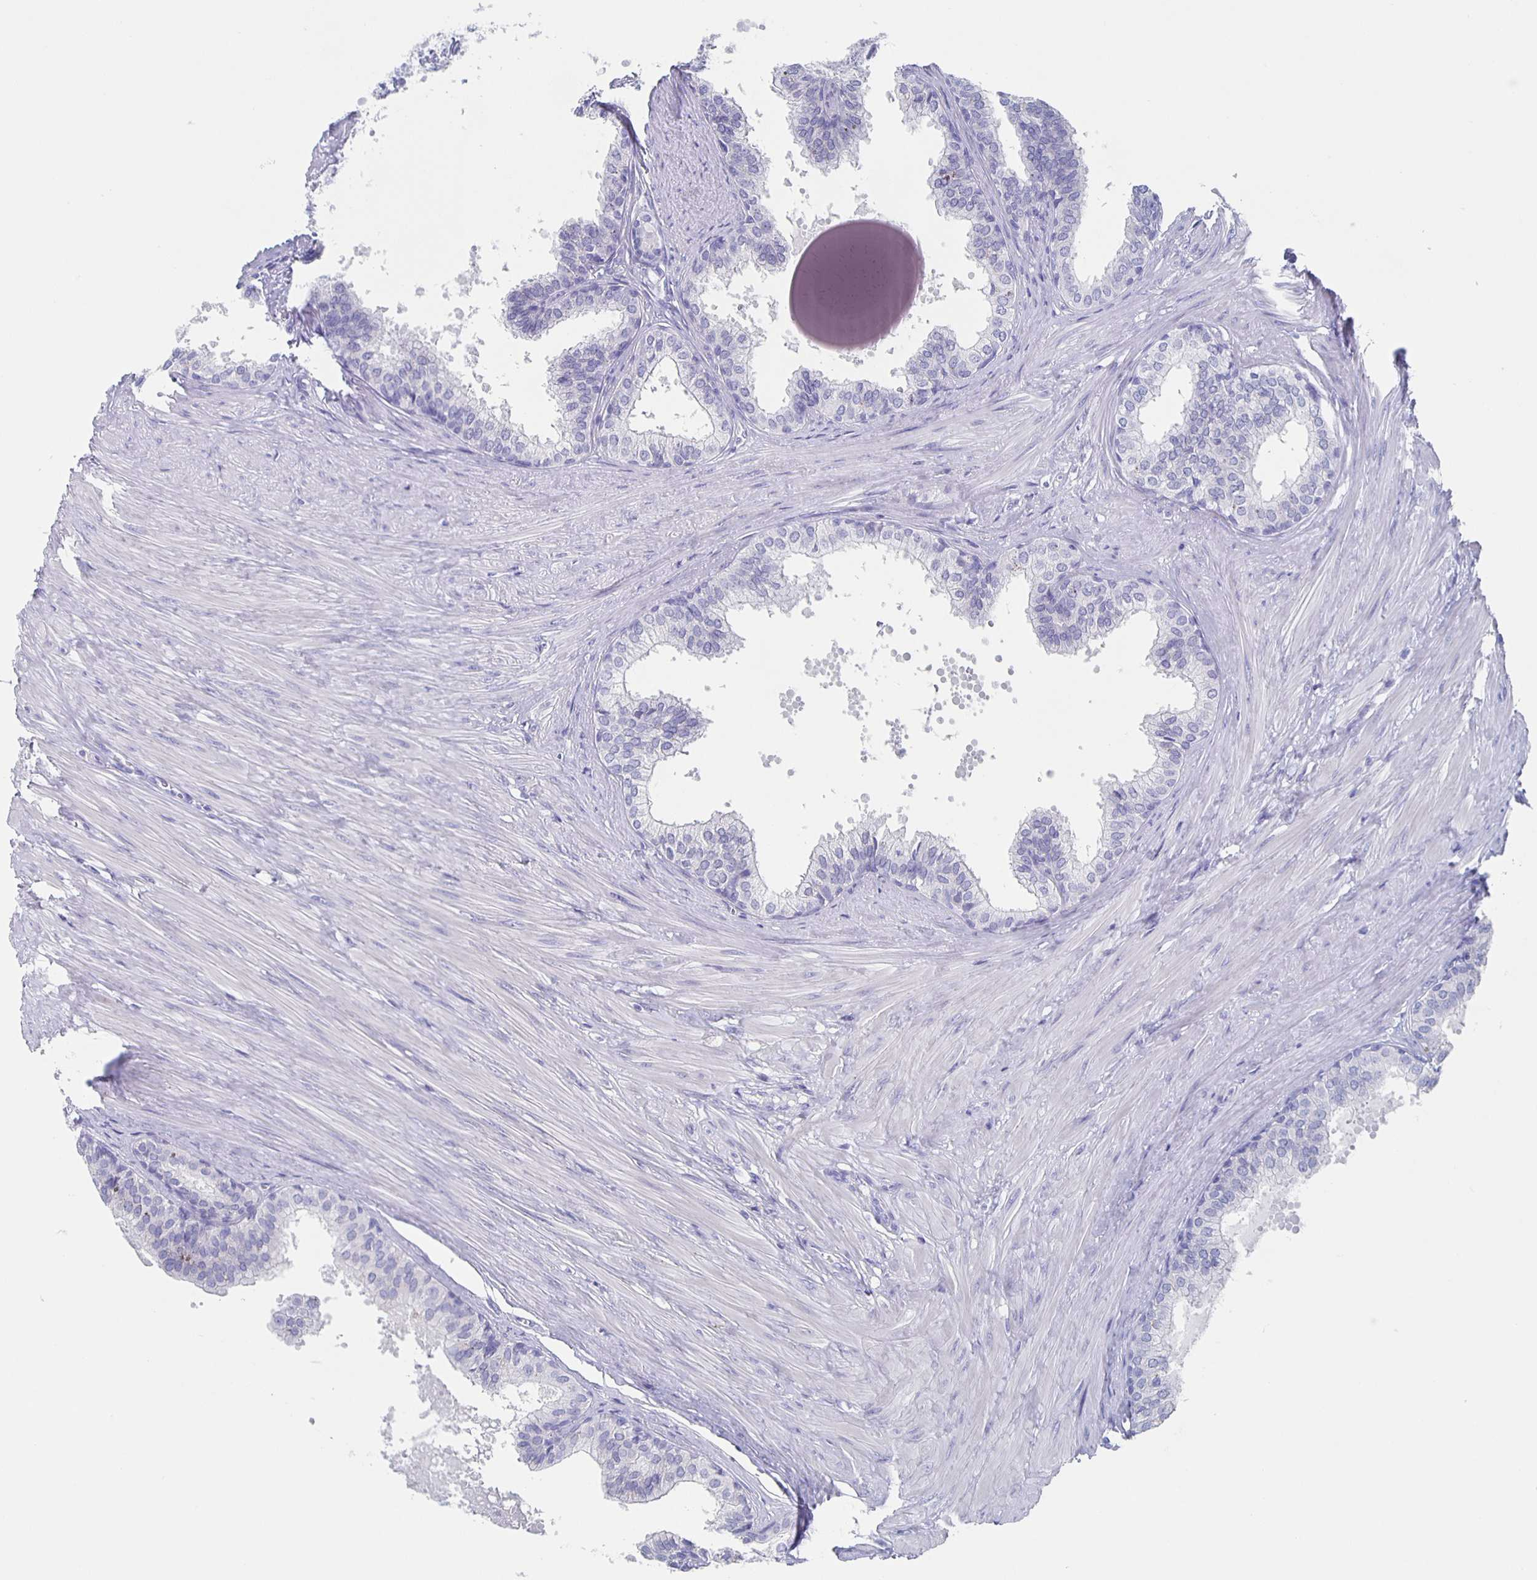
{"staining": {"intensity": "negative", "quantity": "none", "location": "none"}, "tissue": "prostate", "cell_type": "Glandular cells", "image_type": "normal", "snomed": [{"axis": "morphology", "description": "Normal tissue, NOS"}, {"axis": "topography", "description": "Prostate"}, {"axis": "topography", "description": "Peripheral nerve tissue"}], "caption": "Immunohistochemistry (IHC) photomicrograph of benign prostate stained for a protein (brown), which shows no positivity in glandular cells.", "gene": "SLC34A2", "patient": {"sex": "male", "age": 55}}